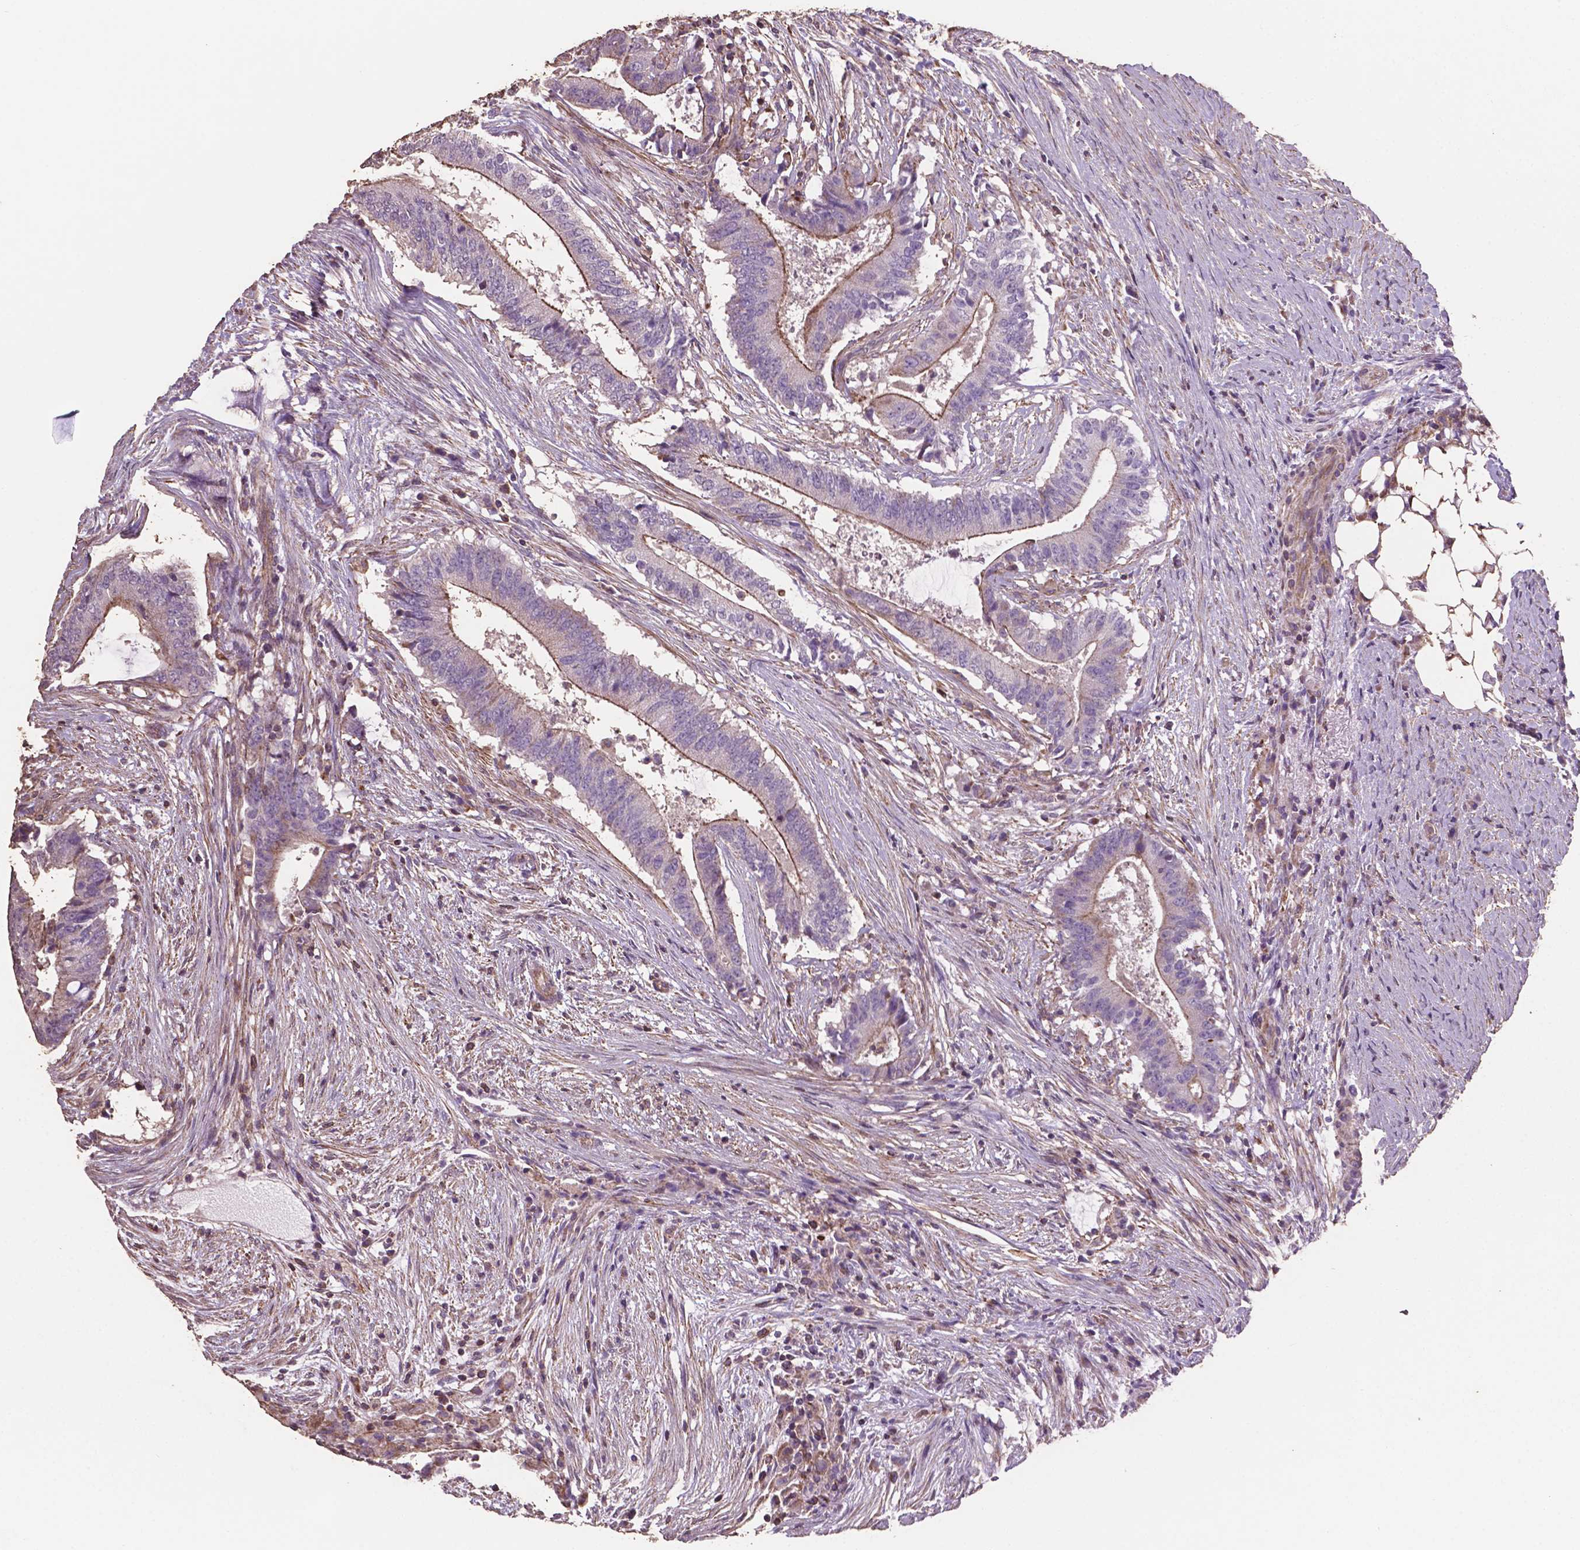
{"staining": {"intensity": "moderate", "quantity": "25%-75%", "location": "cytoplasmic/membranous"}, "tissue": "colorectal cancer", "cell_type": "Tumor cells", "image_type": "cancer", "snomed": [{"axis": "morphology", "description": "Adenocarcinoma, NOS"}, {"axis": "topography", "description": "Colon"}], "caption": "An image of colorectal cancer stained for a protein exhibits moderate cytoplasmic/membranous brown staining in tumor cells. The staining was performed using DAB (3,3'-diaminobenzidine) to visualize the protein expression in brown, while the nuclei were stained in blue with hematoxylin (Magnification: 20x).", "gene": "COMMD4", "patient": {"sex": "female", "age": 43}}